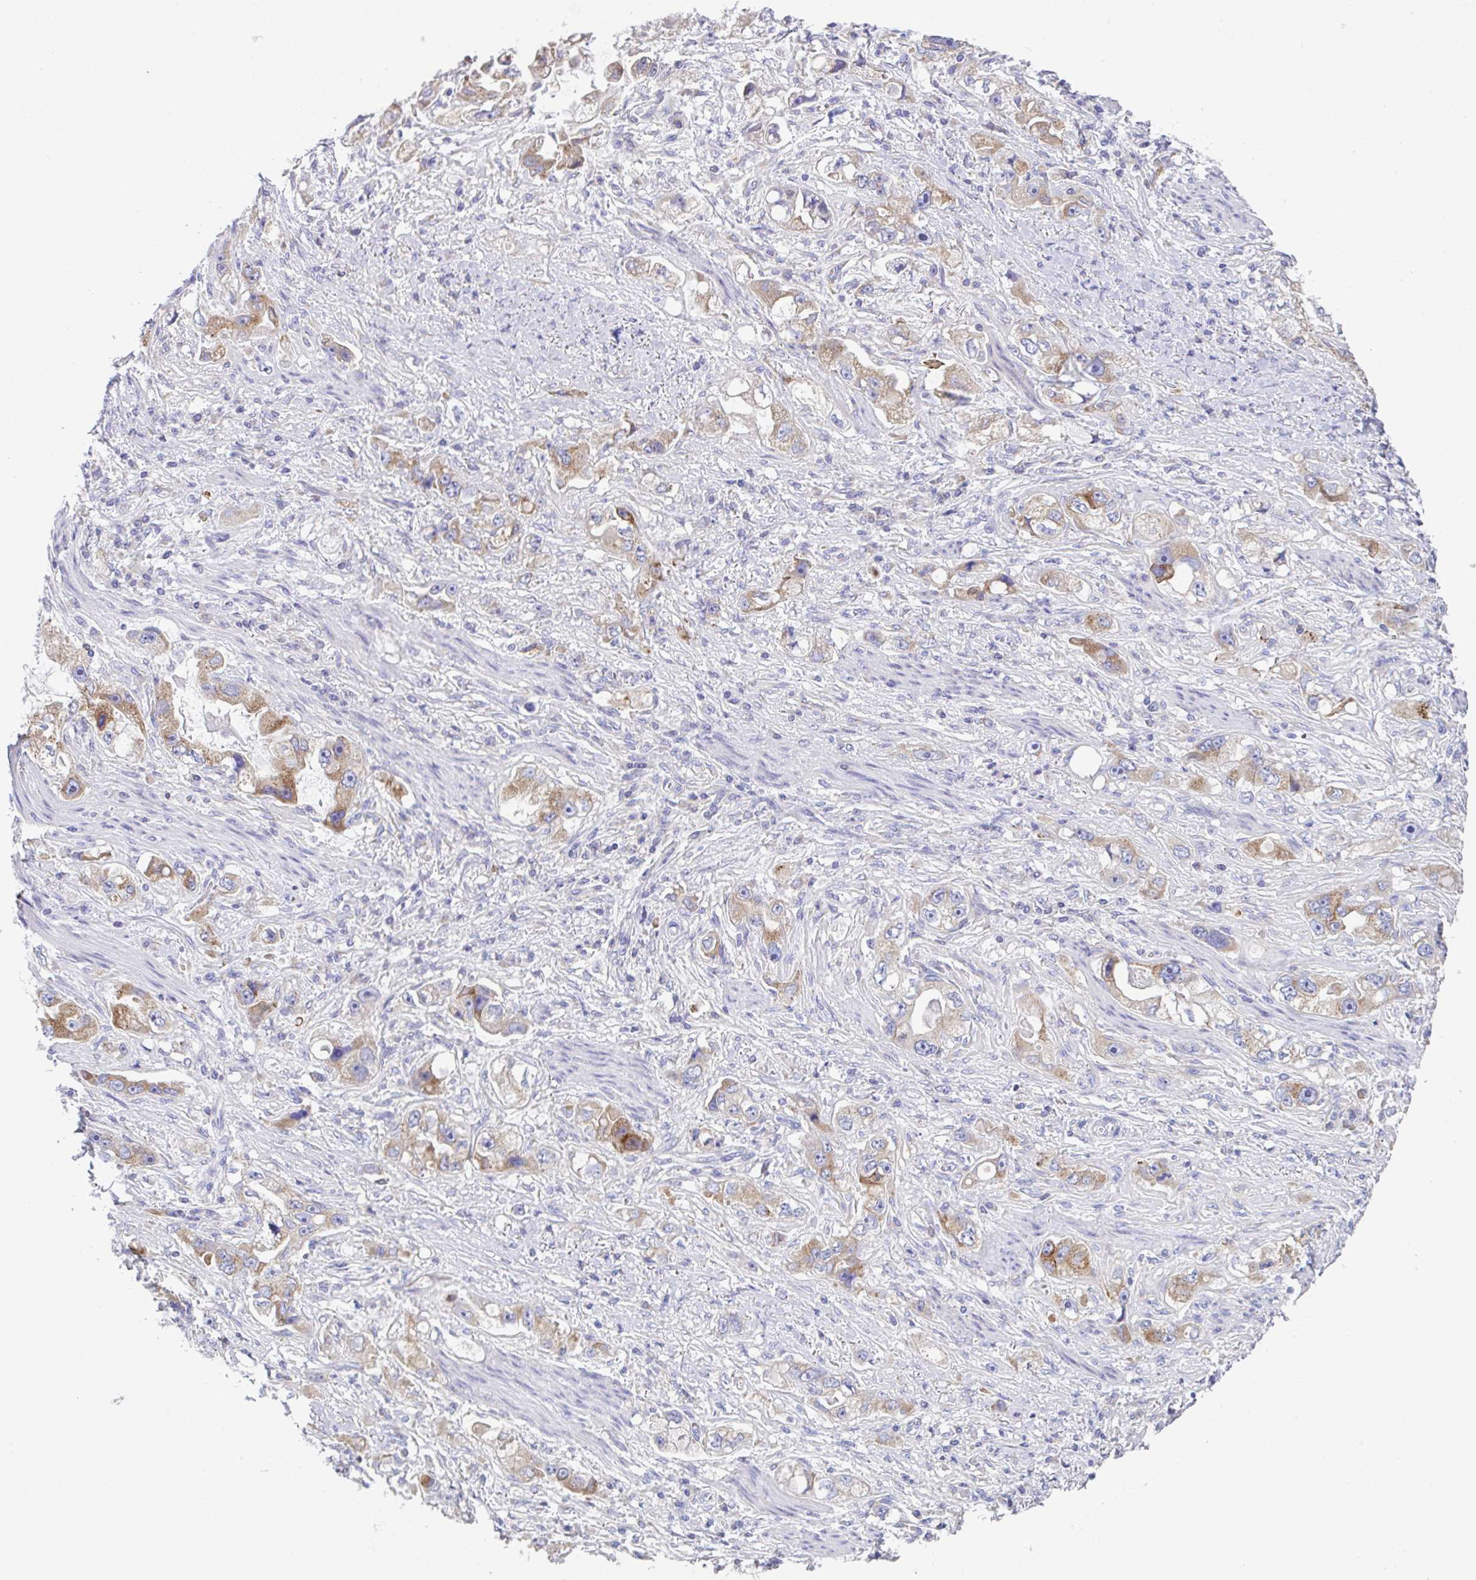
{"staining": {"intensity": "moderate", "quantity": ">75%", "location": "cytoplasmic/membranous"}, "tissue": "stomach cancer", "cell_type": "Tumor cells", "image_type": "cancer", "snomed": [{"axis": "morphology", "description": "Adenocarcinoma, NOS"}, {"axis": "topography", "description": "Stomach, lower"}], "caption": "DAB (3,3'-diaminobenzidine) immunohistochemical staining of human stomach cancer (adenocarcinoma) displays moderate cytoplasmic/membranous protein staining in approximately >75% of tumor cells.", "gene": "MIA3", "patient": {"sex": "female", "age": 93}}